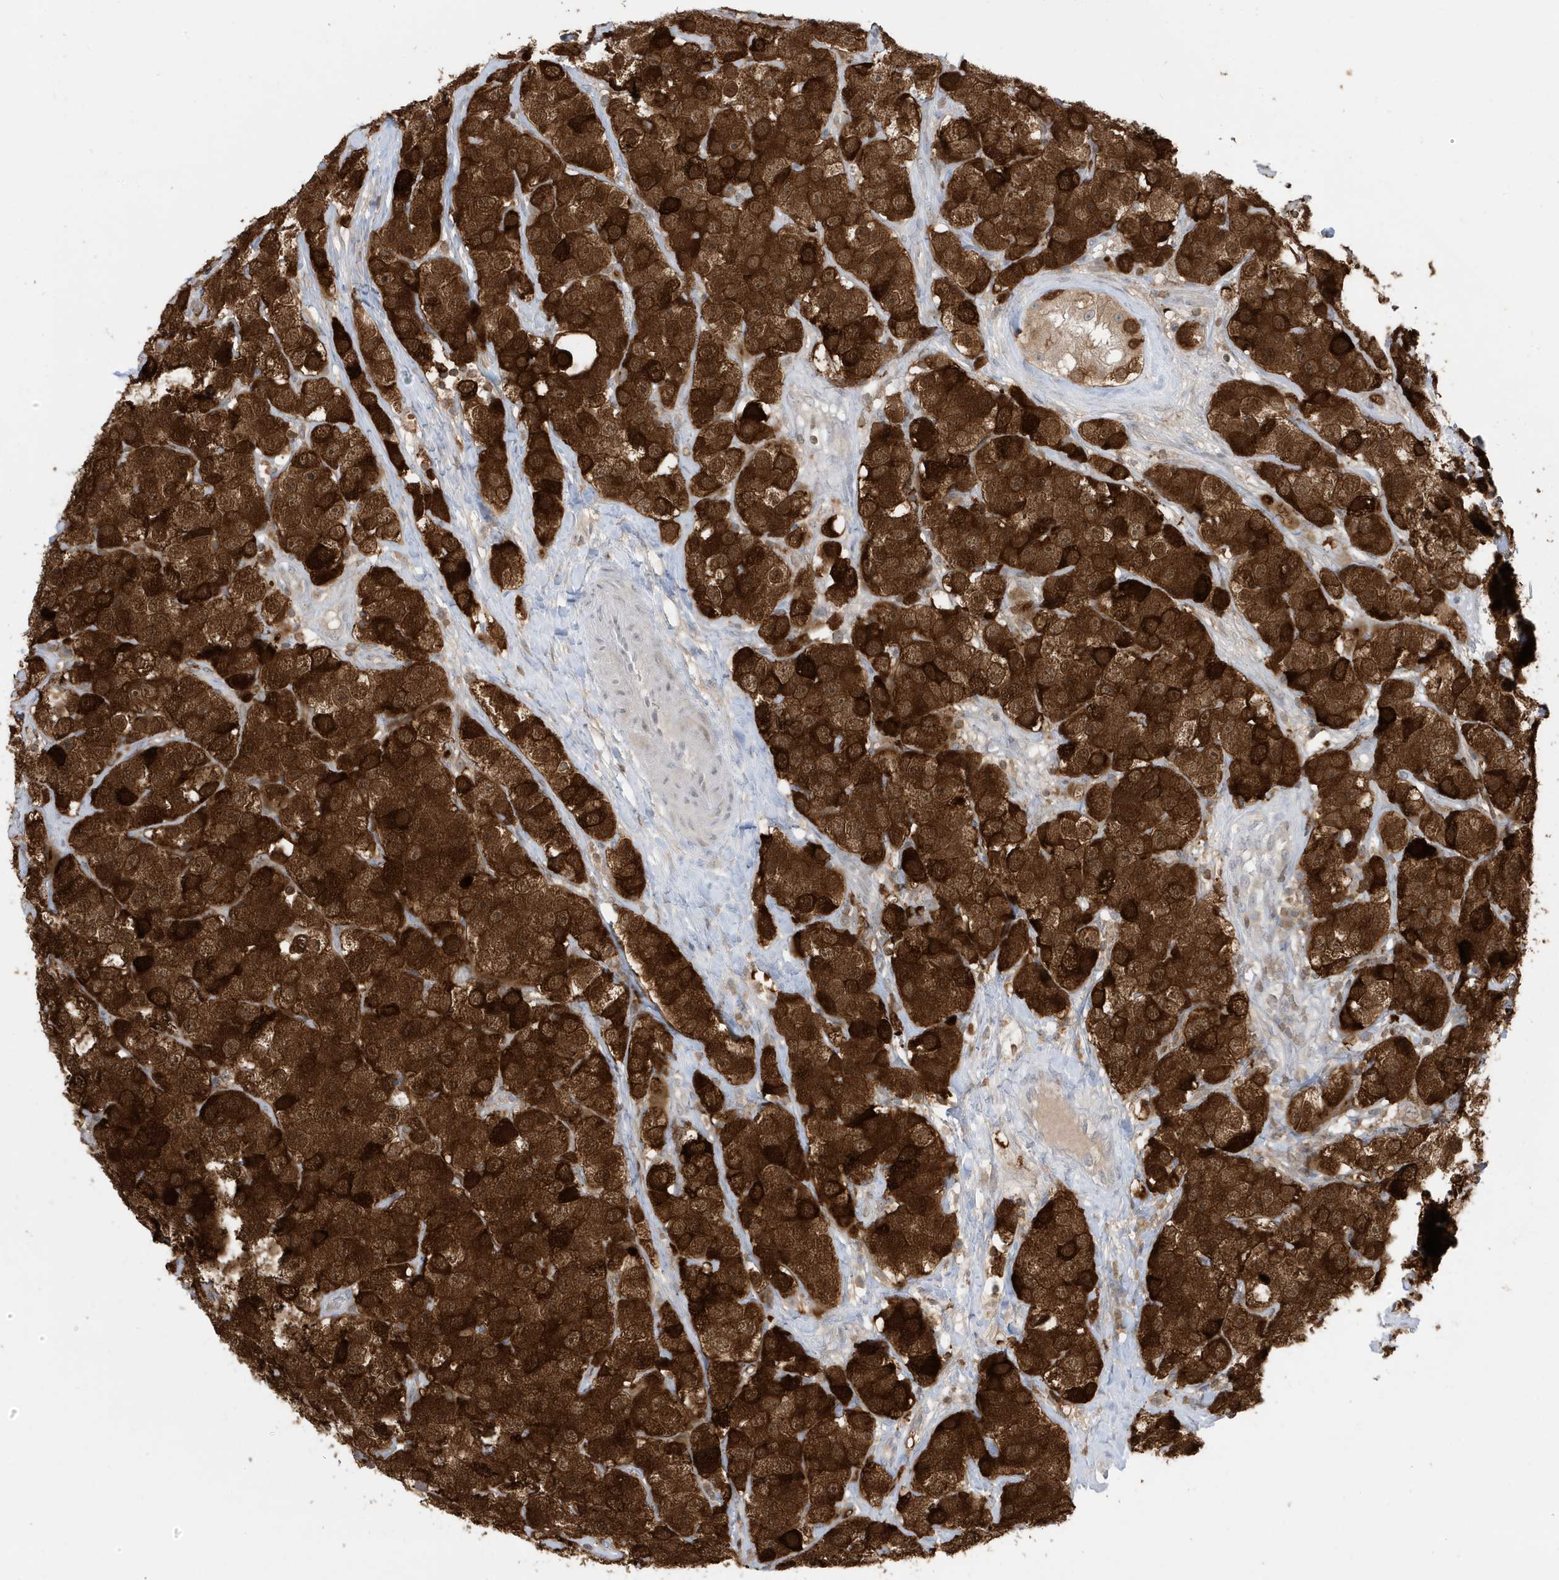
{"staining": {"intensity": "strong", "quantity": ">75%", "location": "cytoplasmic/membranous"}, "tissue": "testis cancer", "cell_type": "Tumor cells", "image_type": "cancer", "snomed": [{"axis": "morphology", "description": "Seminoma, NOS"}, {"axis": "topography", "description": "Testis"}], "caption": "Immunohistochemistry (IHC) of testis cancer reveals high levels of strong cytoplasmic/membranous expression in about >75% of tumor cells.", "gene": "OGA", "patient": {"sex": "male", "age": 28}}